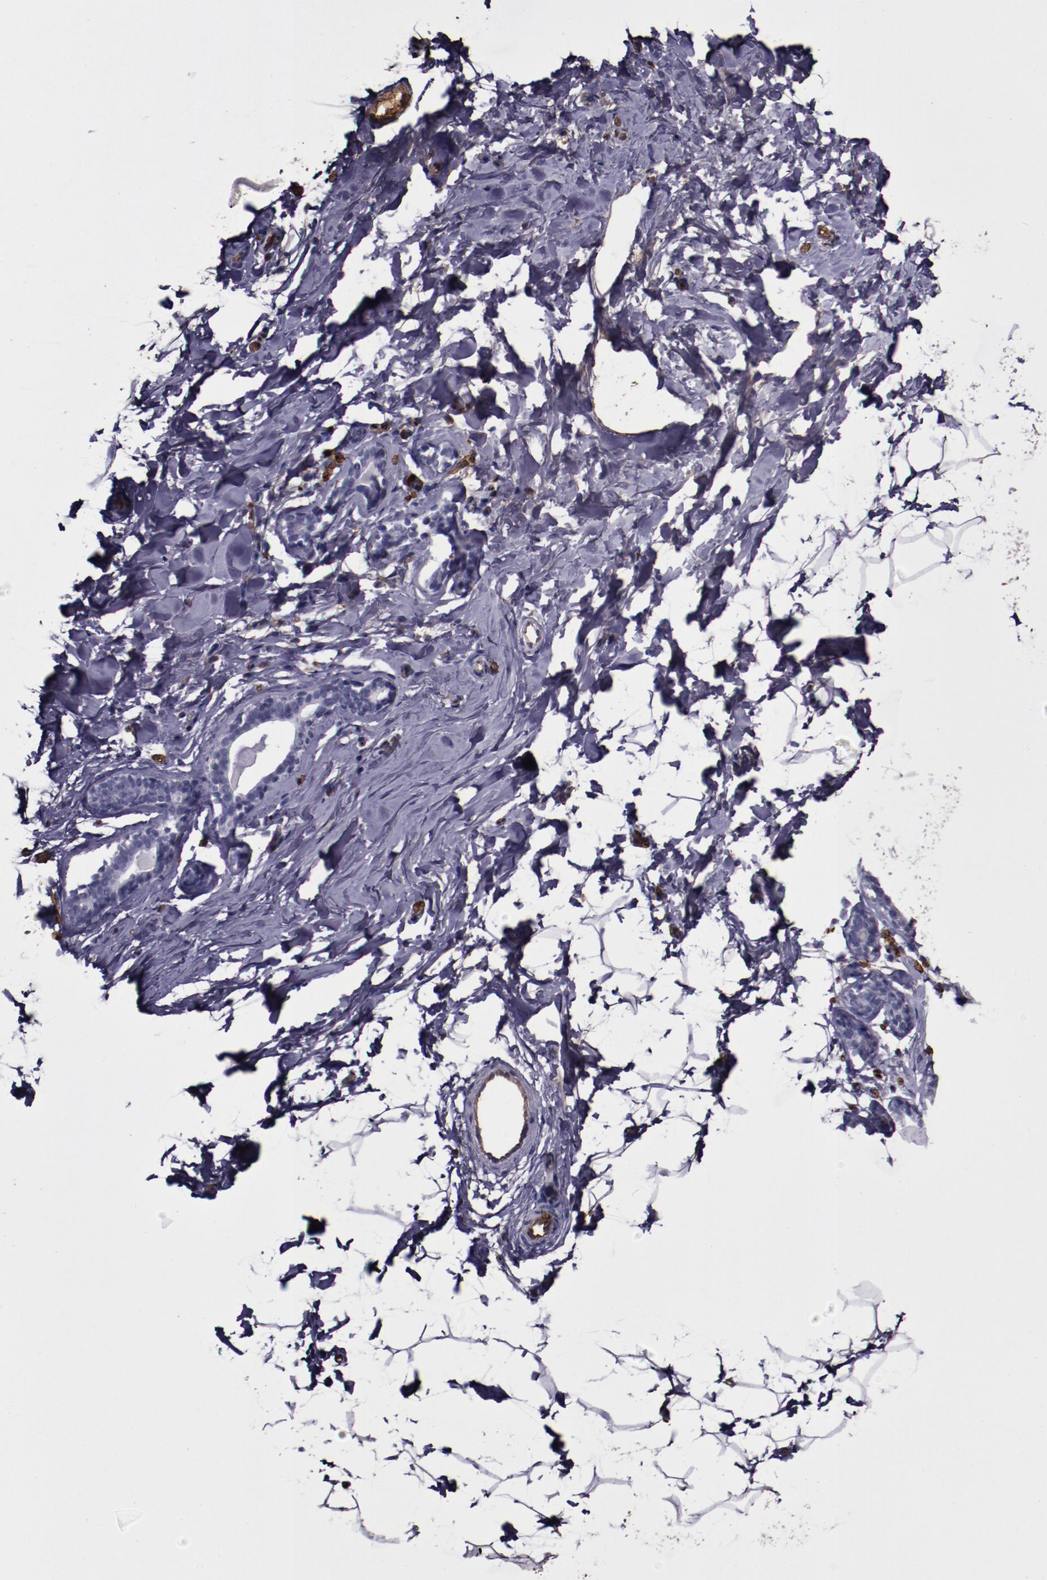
{"staining": {"intensity": "negative", "quantity": "none", "location": "none"}, "tissue": "breast", "cell_type": "Adipocytes", "image_type": "normal", "snomed": [{"axis": "morphology", "description": "Normal tissue, NOS"}, {"axis": "topography", "description": "Breast"}], "caption": "A high-resolution photomicrograph shows immunohistochemistry staining of unremarkable breast, which demonstrates no significant staining in adipocytes.", "gene": "A2M", "patient": {"sex": "female", "age": 23}}